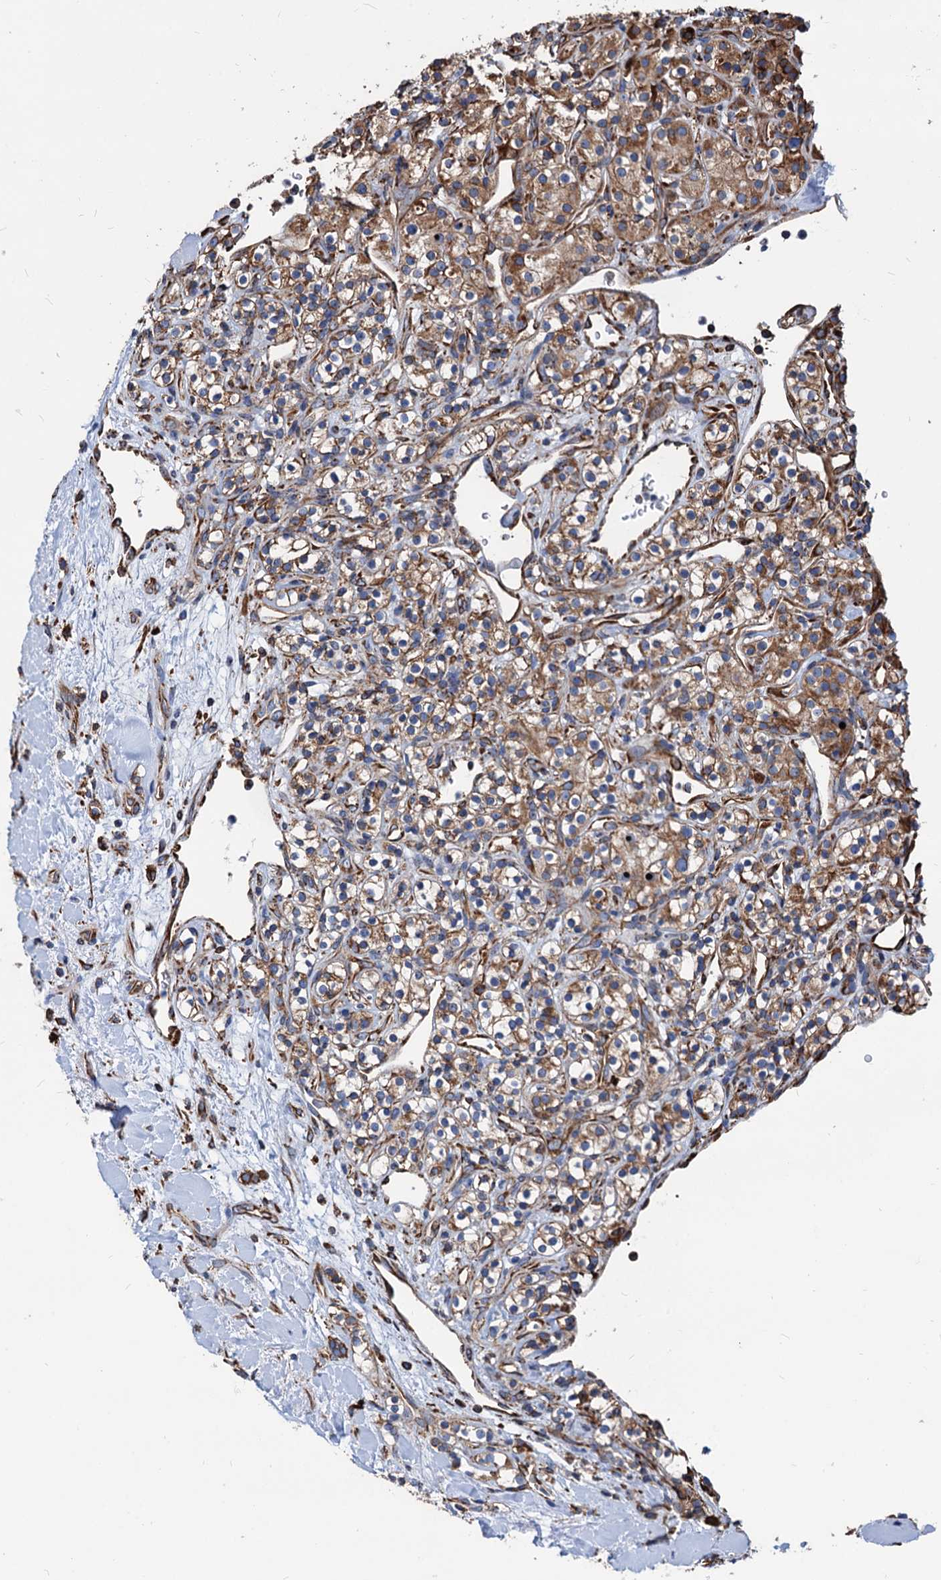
{"staining": {"intensity": "moderate", "quantity": ">75%", "location": "cytoplasmic/membranous"}, "tissue": "renal cancer", "cell_type": "Tumor cells", "image_type": "cancer", "snomed": [{"axis": "morphology", "description": "Adenocarcinoma, NOS"}, {"axis": "topography", "description": "Kidney"}], "caption": "Immunohistochemical staining of human renal cancer (adenocarcinoma) shows medium levels of moderate cytoplasmic/membranous protein positivity in approximately >75% of tumor cells.", "gene": "HSPA5", "patient": {"sex": "male", "age": 77}}